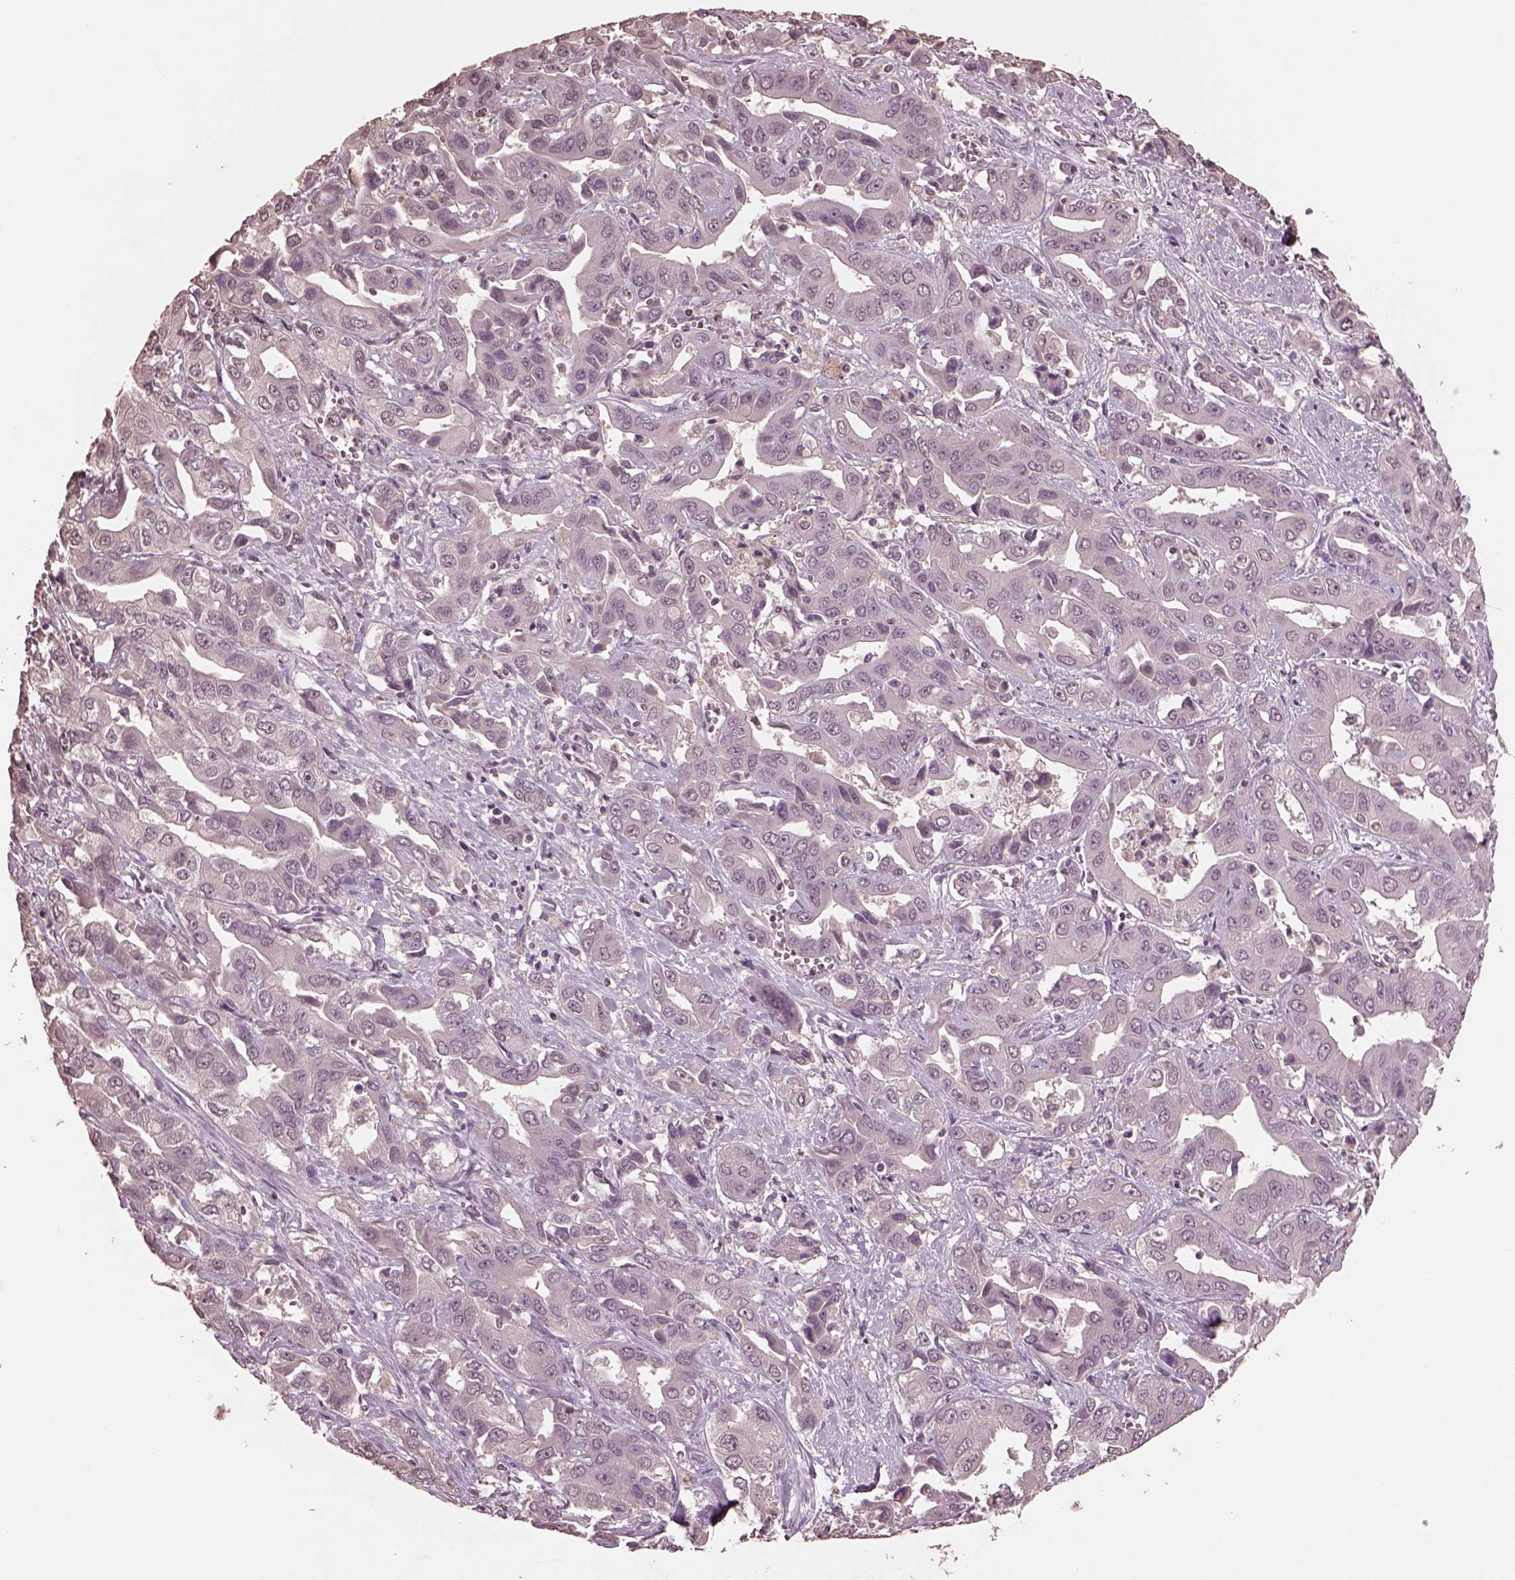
{"staining": {"intensity": "negative", "quantity": "none", "location": "none"}, "tissue": "liver cancer", "cell_type": "Tumor cells", "image_type": "cancer", "snomed": [{"axis": "morphology", "description": "Cholangiocarcinoma"}, {"axis": "topography", "description": "Liver"}], "caption": "This image is of liver cholangiocarcinoma stained with IHC to label a protein in brown with the nuclei are counter-stained blue. There is no positivity in tumor cells.", "gene": "CPT1C", "patient": {"sex": "female", "age": 52}}